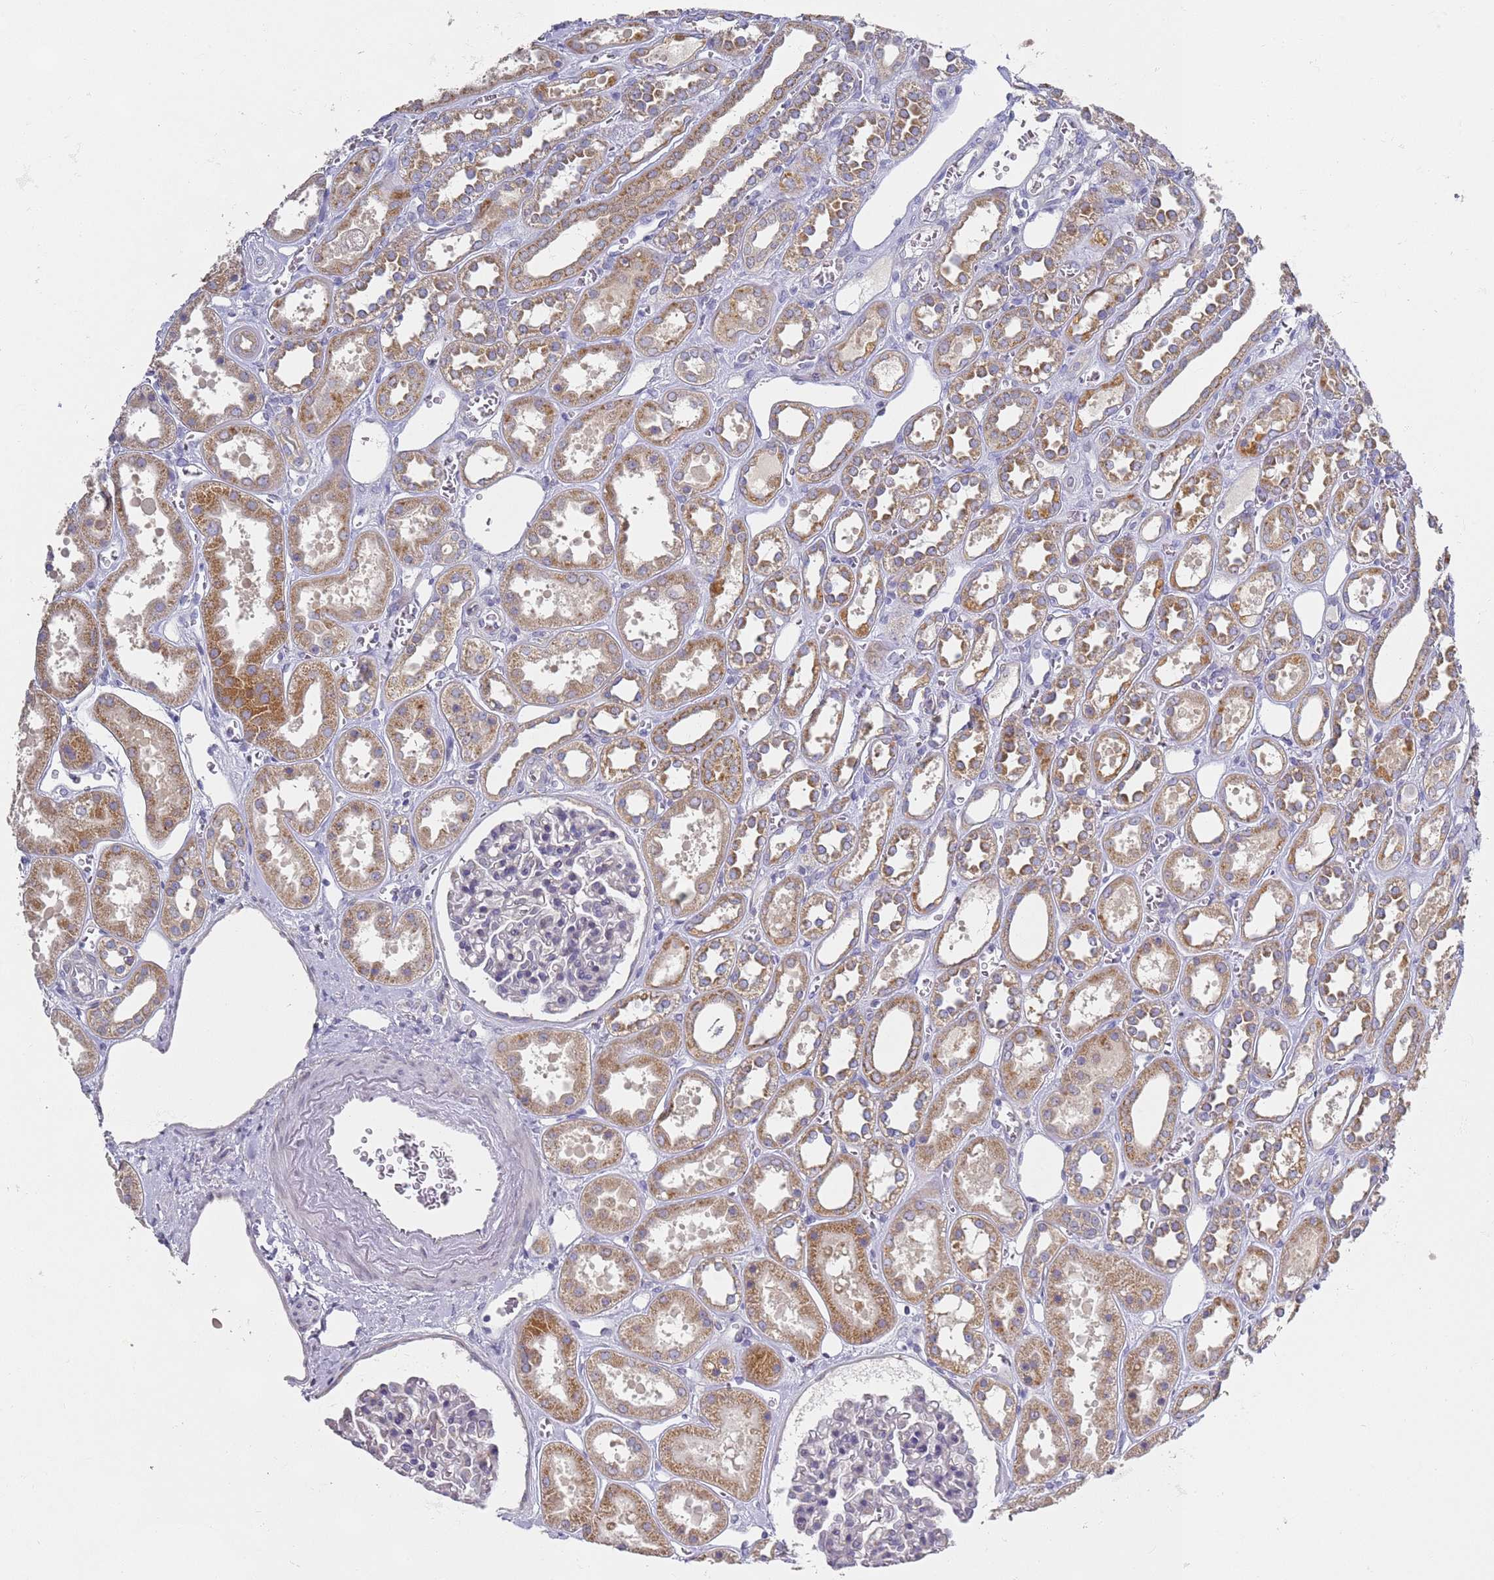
{"staining": {"intensity": "negative", "quantity": "none", "location": "none"}, "tissue": "kidney", "cell_type": "Cells in glomeruli", "image_type": "normal", "snomed": [{"axis": "morphology", "description": "Normal tissue, NOS"}, {"axis": "topography", "description": "Kidney"}], "caption": "DAB immunohistochemical staining of unremarkable kidney reveals no significant positivity in cells in glomeruli.", "gene": "NPEPPS", "patient": {"sex": "female", "age": 41}}